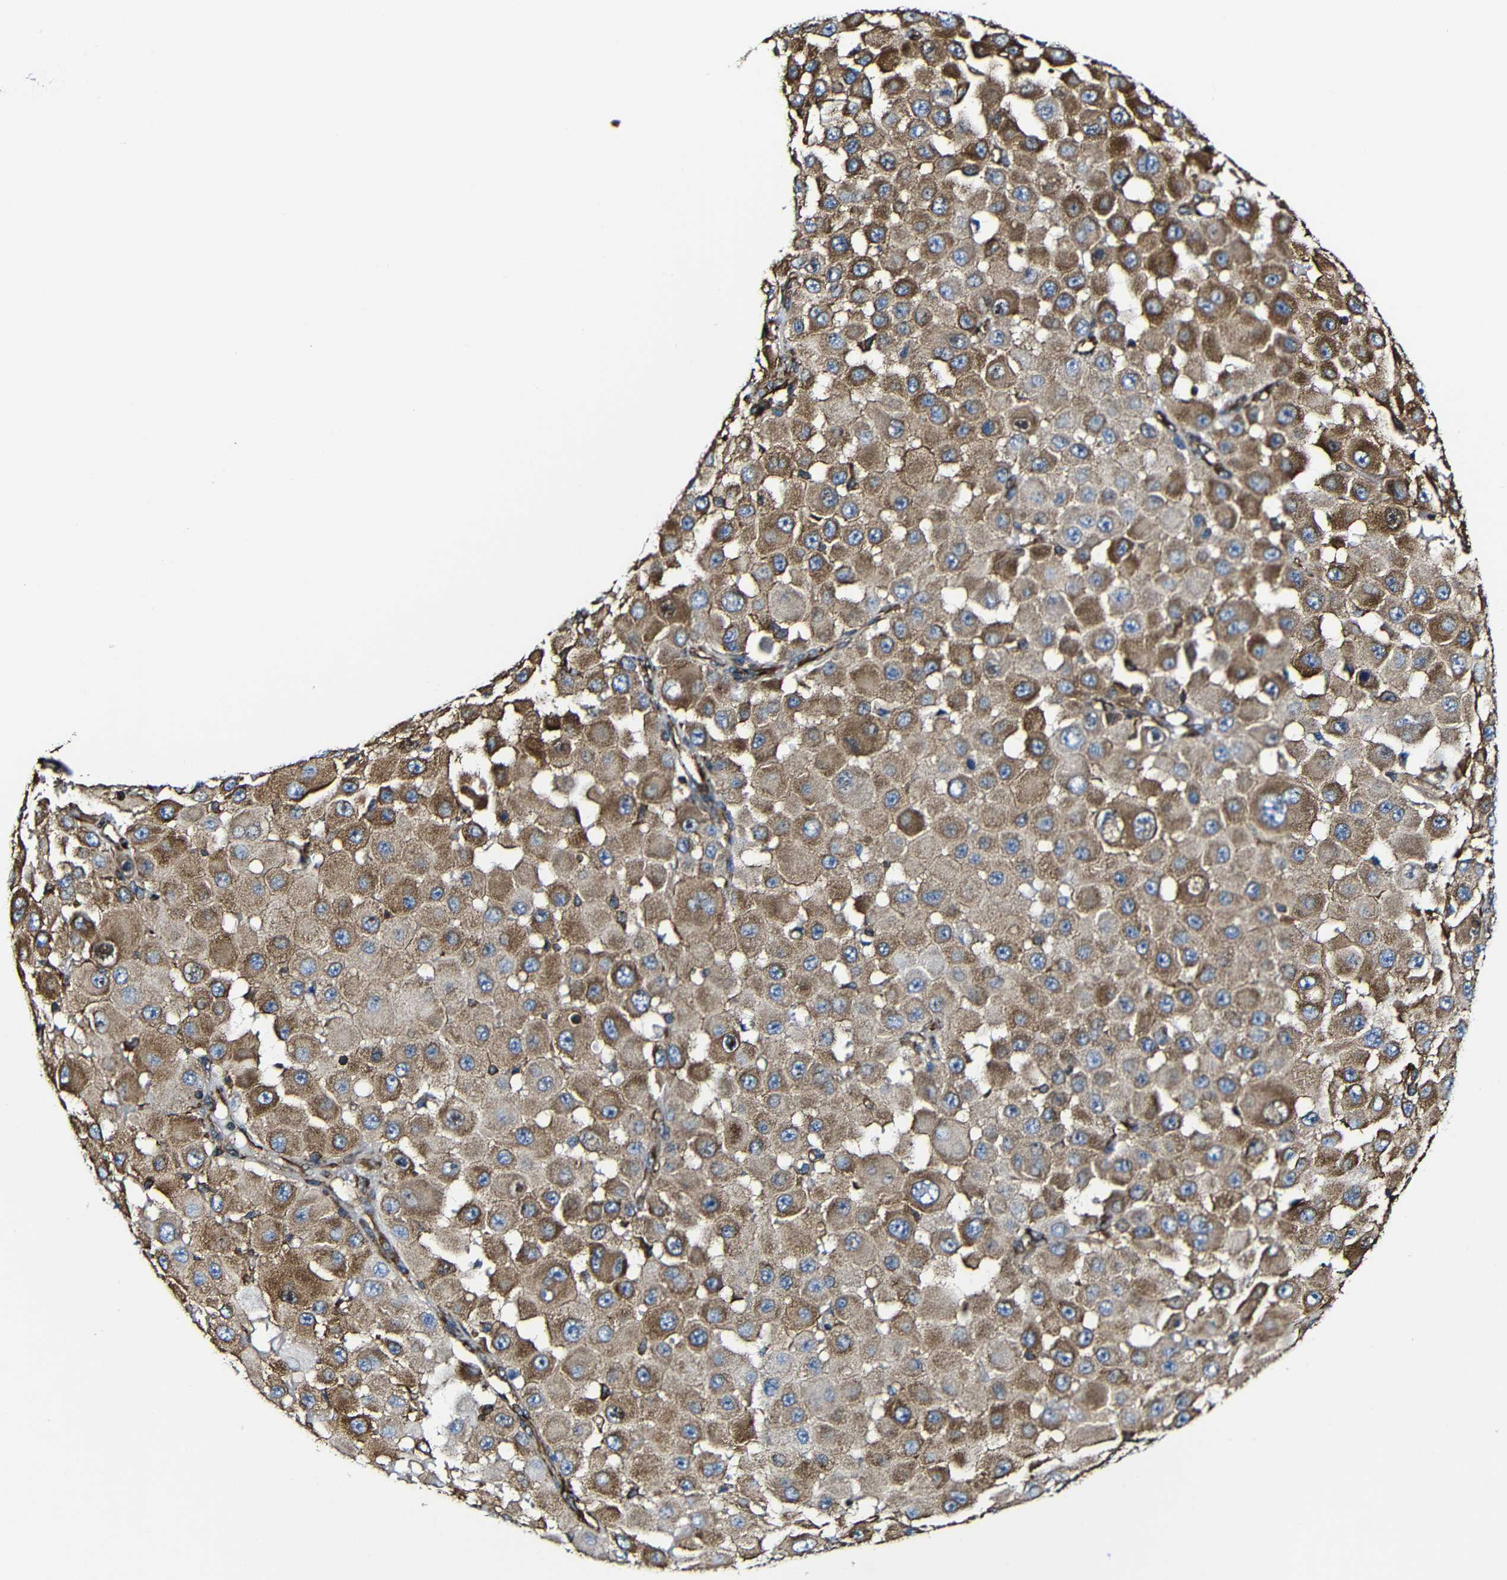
{"staining": {"intensity": "moderate", "quantity": ">75%", "location": "cytoplasmic/membranous"}, "tissue": "melanoma", "cell_type": "Tumor cells", "image_type": "cancer", "snomed": [{"axis": "morphology", "description": "Malignant melanoma, NOS"}, {"axis": "topography", "description": "Skin"}], "caption": "Immunohistochemistry (IHC) histopathology image of melanoma stained for a protein (brown), which shows medium levels of moderate cytoplasmic/membranous positivity in approximately >75% of tumor cells.", "gene": "MSN", "patient": {"sex": "female", "age": 81}}